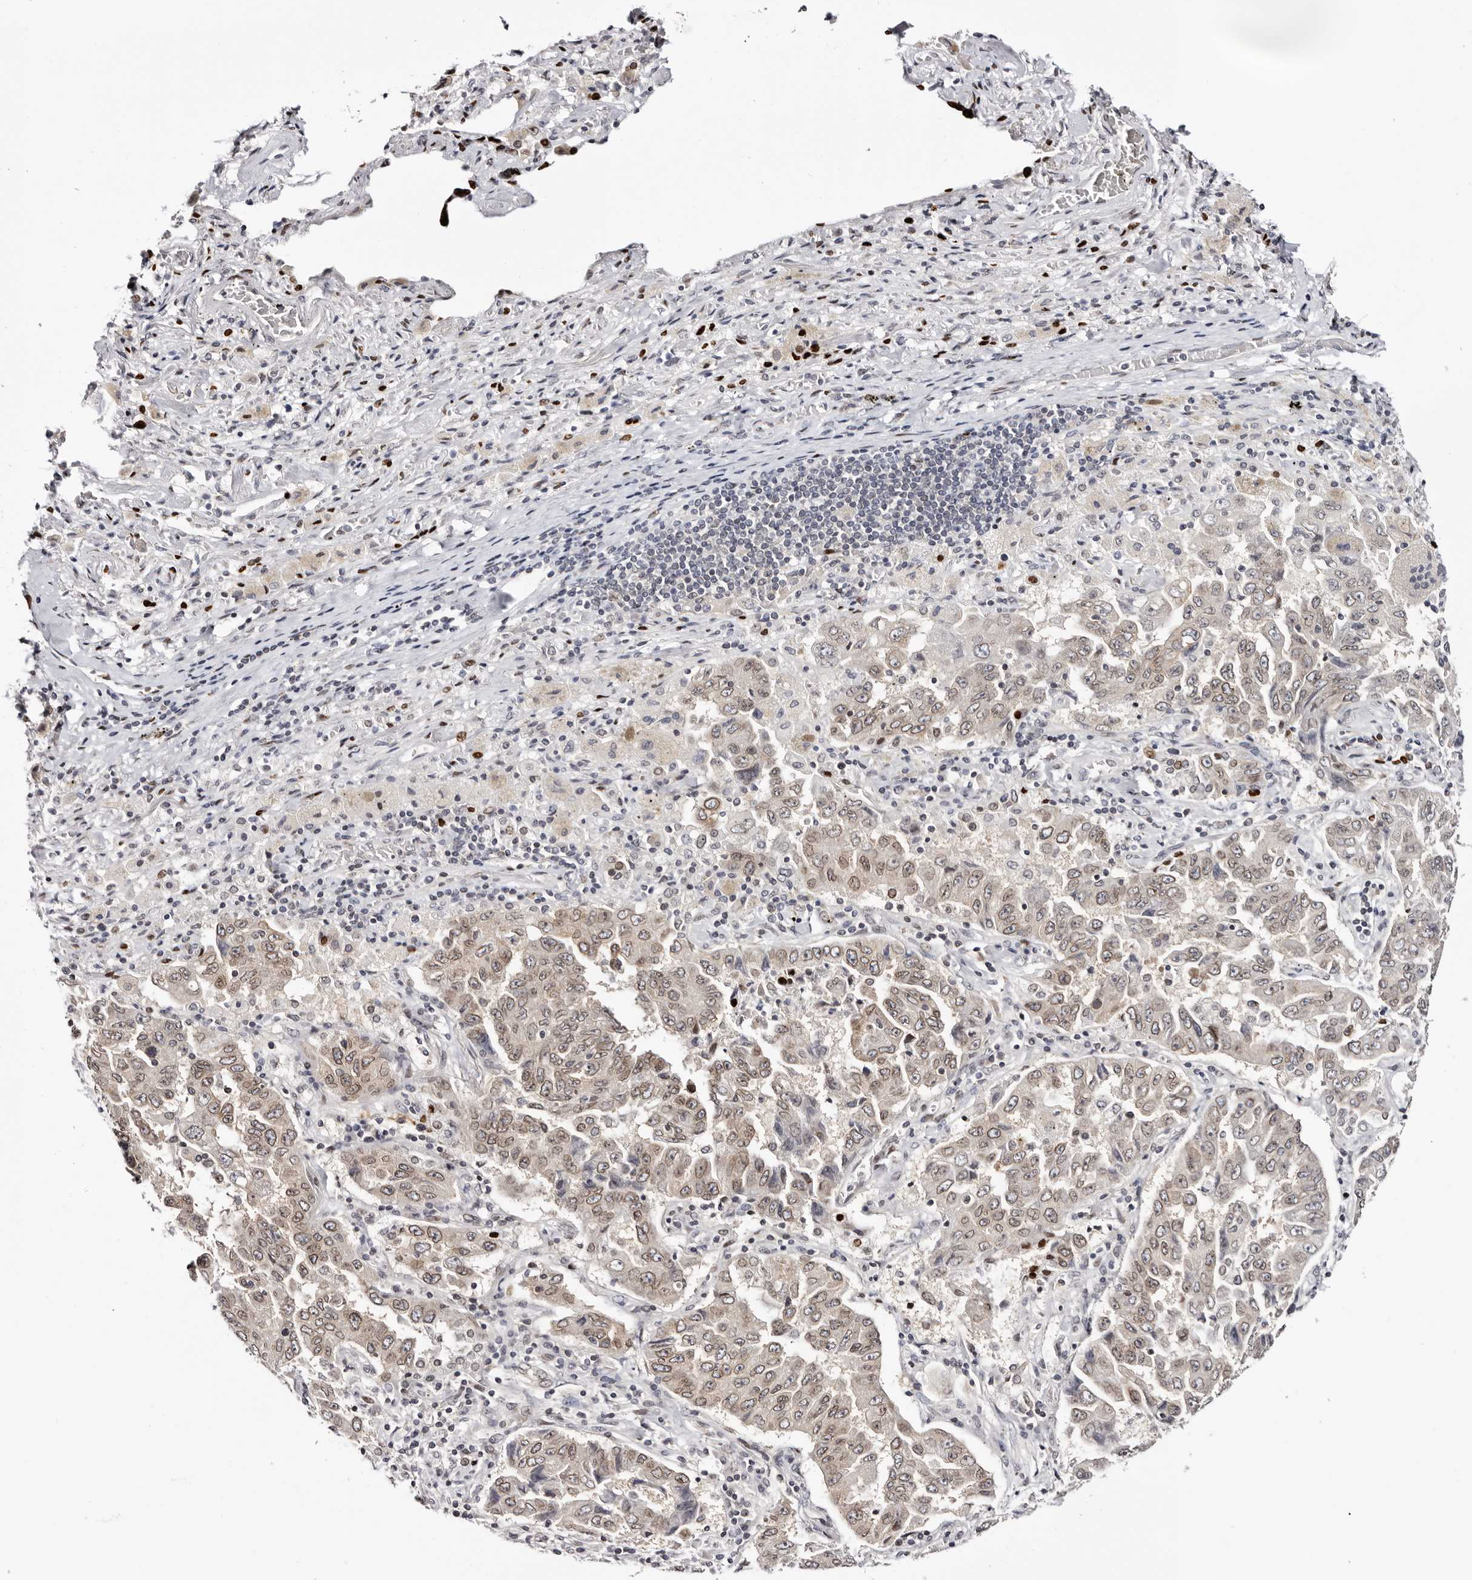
{"staining": {"intensity": "moderate", "quantity": ">75%", "location": "cytoplasmic/membranous,nuclear"}, "tissue": "lung cancer", "cell_type": "Tumor cells", "image_type": "cancer", "snomed": [{"axis": "morphology", "description": "Adenocarcinoma, NOS"}, {"axis": "topography", "description": "Lung"}], "caption": "The histopathology image exhibits staining of lung cancer, revealing moderate cytoplasmic/membranous and nuclear protein expression (brown color) within tumor cells.", "gene": "NUP153", "patient": {"sex": "female", "age": 51}}